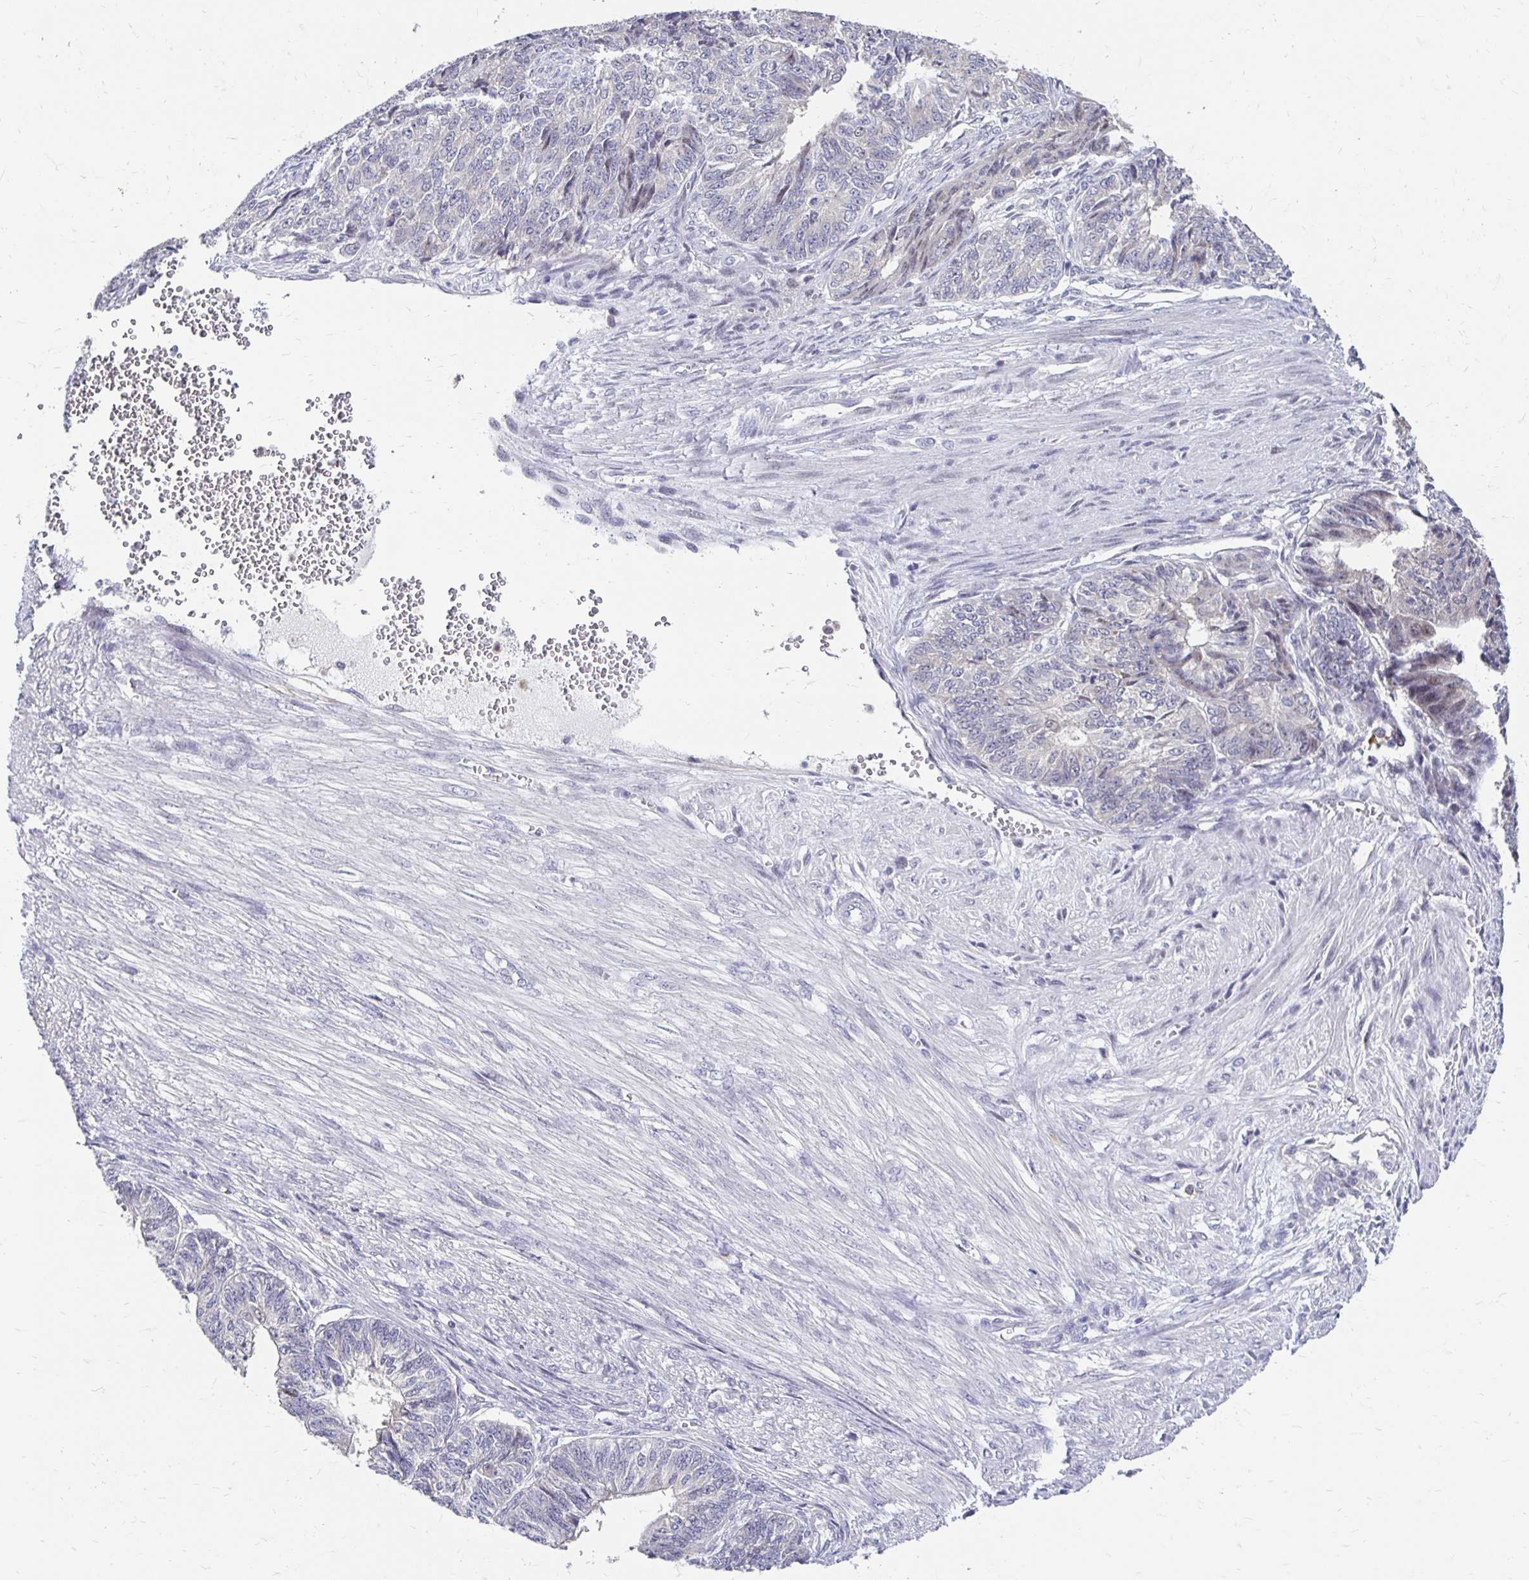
{"staining": {"intensity": "negative", "quantity": "none", "location": "none"}, "tissue": "endometrial cancer", "cell_type": "Tumor cells", "image_type": "cancer", "snomed": [{"axis": "morphology", "description": "Adenocarcinoma, NOS"}, {"axis": "topography", "description": "Endometrium"}], "caption": "This is an IHC photomicrograph of endometrial cancer. There is no expression in tumor cells.", "gene": "PADI2", "patient": {"sex": "female", "age": 32}}